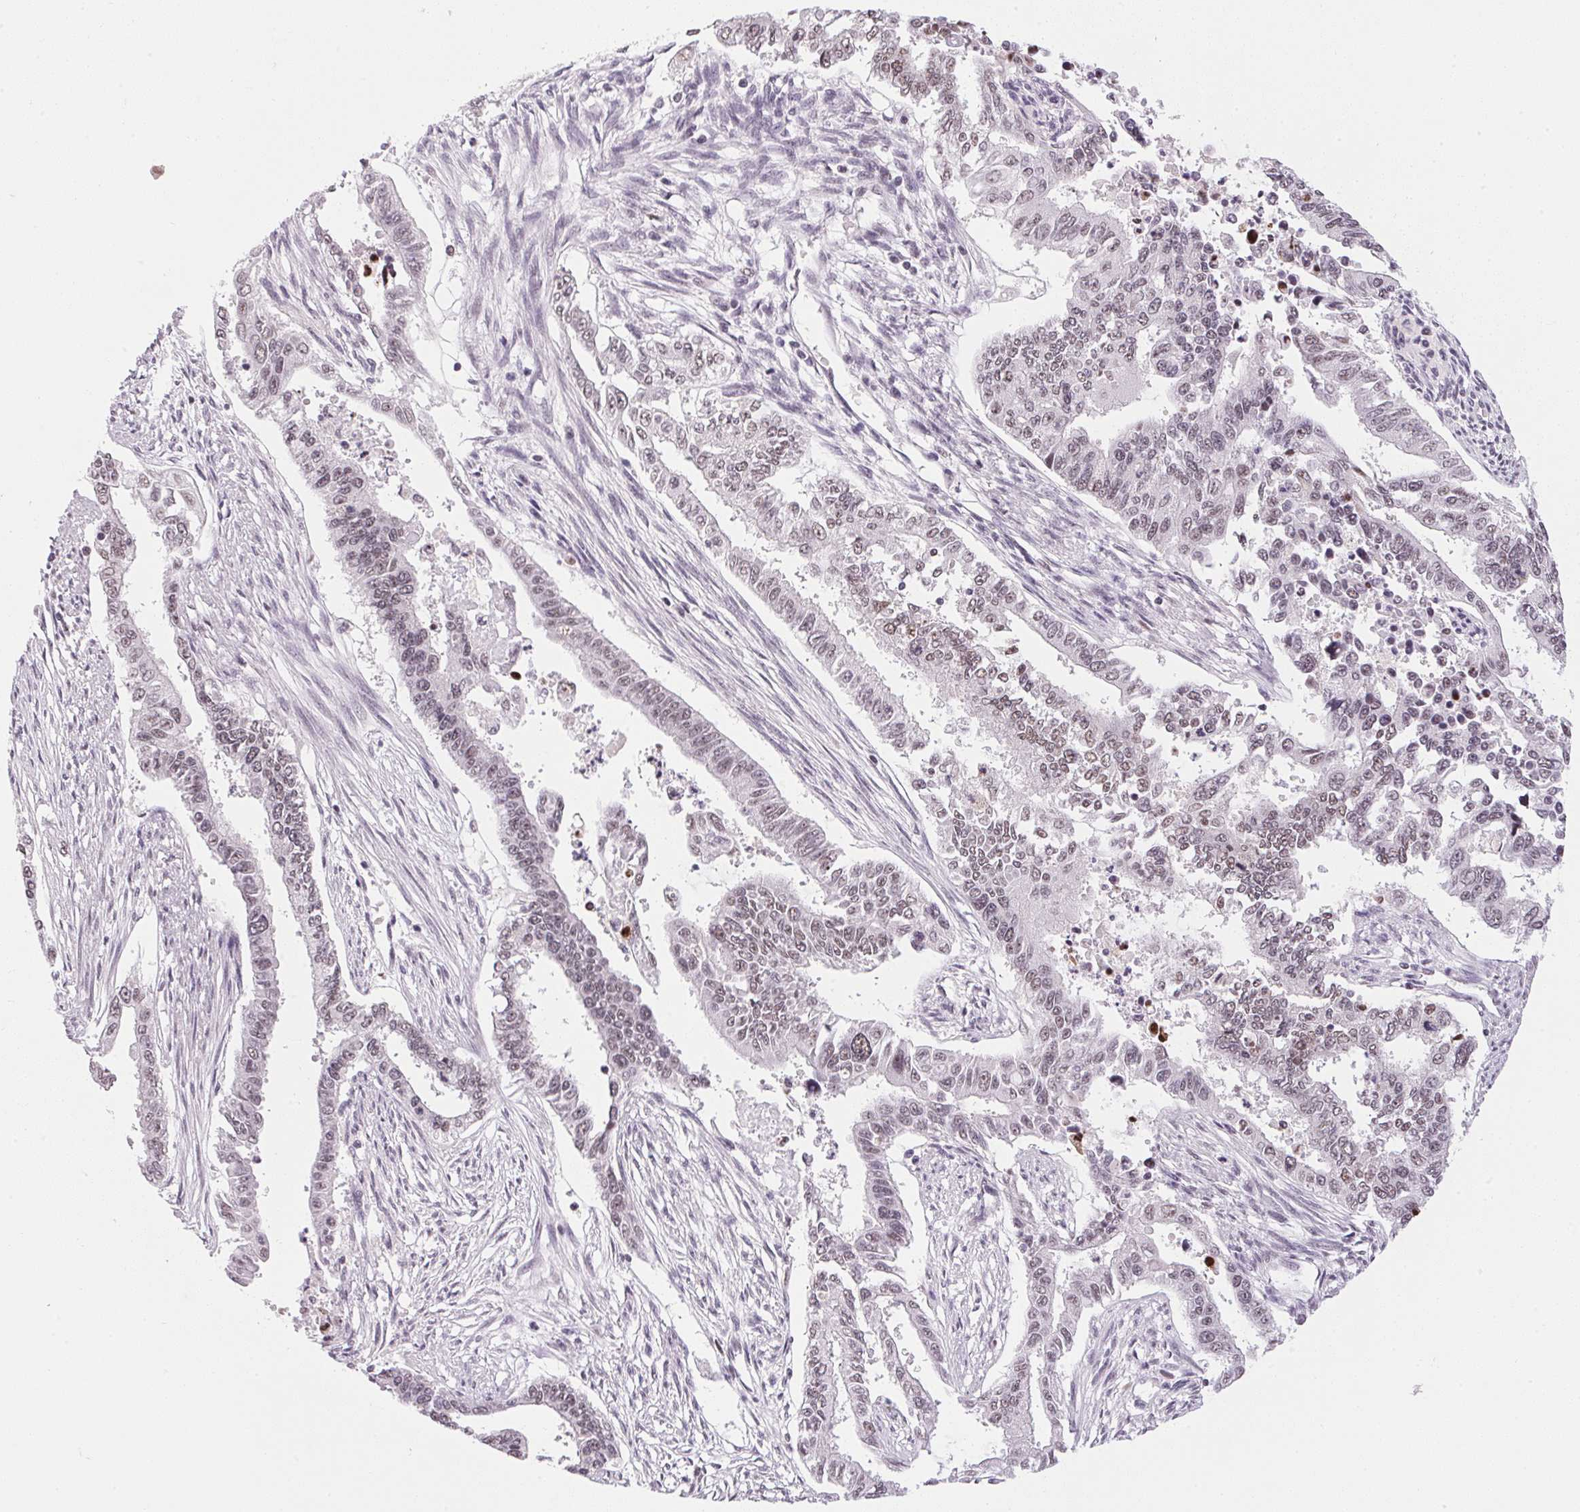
{"staining": {"intensity": "weak", "quantity": "<25%", "location": "nuclear"}, "tissue": "endometrial cancer", "cell_type": "Tumor cells", "image_type": "cancer", "snomed": [{"axis": "morphology", "description": "Adenocarcinoma, NOS"}, {"axis": "topography", "description": "Uterus"}], "caption": "Human endometrial adenocarcinoma stained for a protein using IHC shows no staining in tumor cells.", "gene": "SRSF7", "patient": {"sex": "female", "age": 59}}